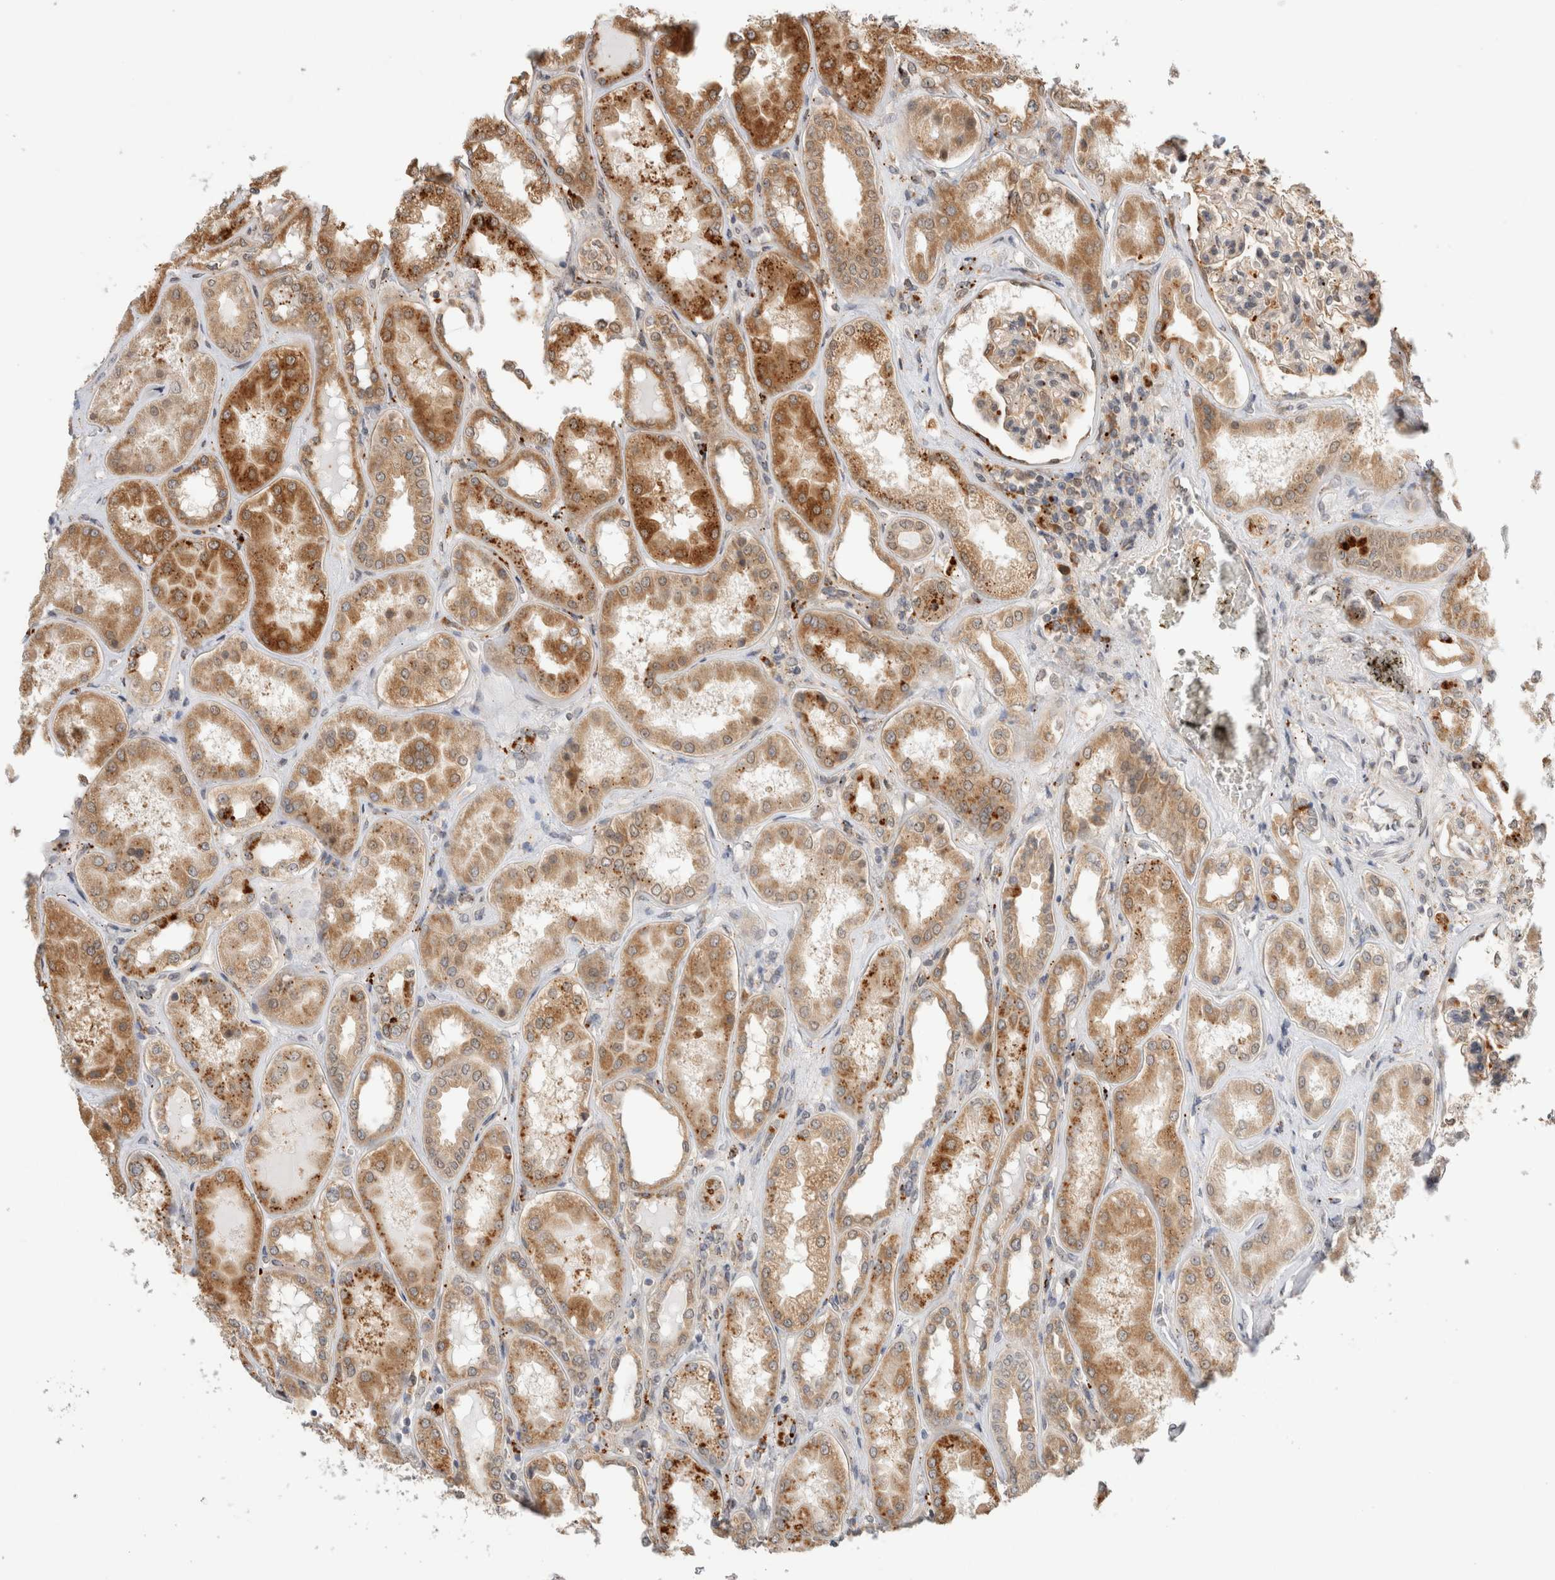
{"staining": {"intensity": "moderate", "quantity": "25%-75%", "location": "cytoplasmic/membranous"}, "tissue": "kidney", "cell_type": "Cells in glomeruli", "image_type": "normal", "snomed": [{"axis": "morphology", "description": "Normal tissue, NOS"}, {"axis": "topography", "description": "Kidney"}], "caption": "A high-resolution image shows IHC staining of benign kidney, which shows moderate cytoplasmic/membranous expression in about 25%-75% of cells in glomeruli.", "gene": "ACTL9", "patient": {"sex": "female", "age": 56}}